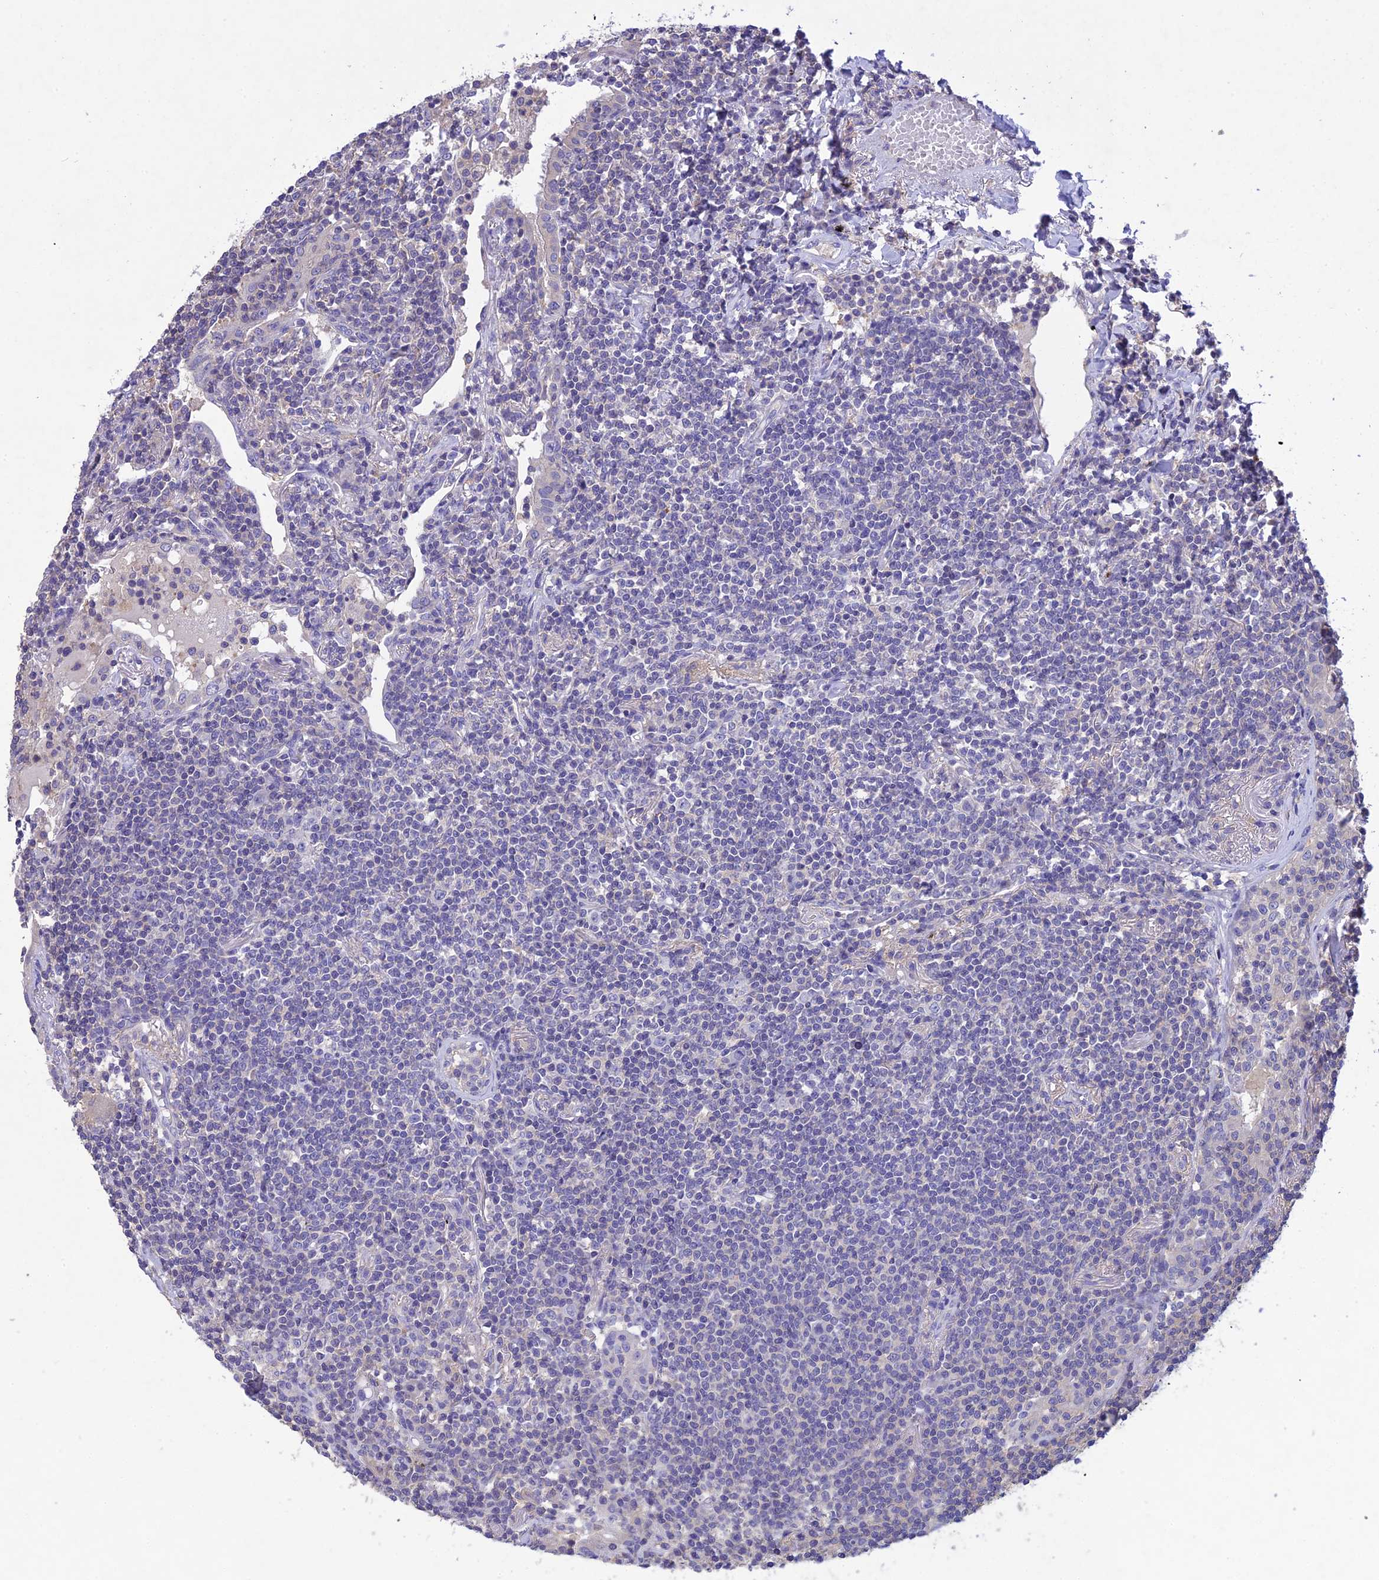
{"staining": {"intensity": "negative", "quantity": "none", "location": "none"}, "tissue": "lymphoma", "cell_type": "Tumor cells", "image_type": "cancer", "snomed": [{"axis": "morphology", "description": "Malignant lymphoma, non-Hodgkin's type, Low grade"}, {"axis": "topography", "description": "Lung"}], "caption": "This is an immunohistochemistry image of lymphoma. There is no expression in tumor cells.", "gene": "SNX24", "patient": {"sex": "female", "age": 71}}